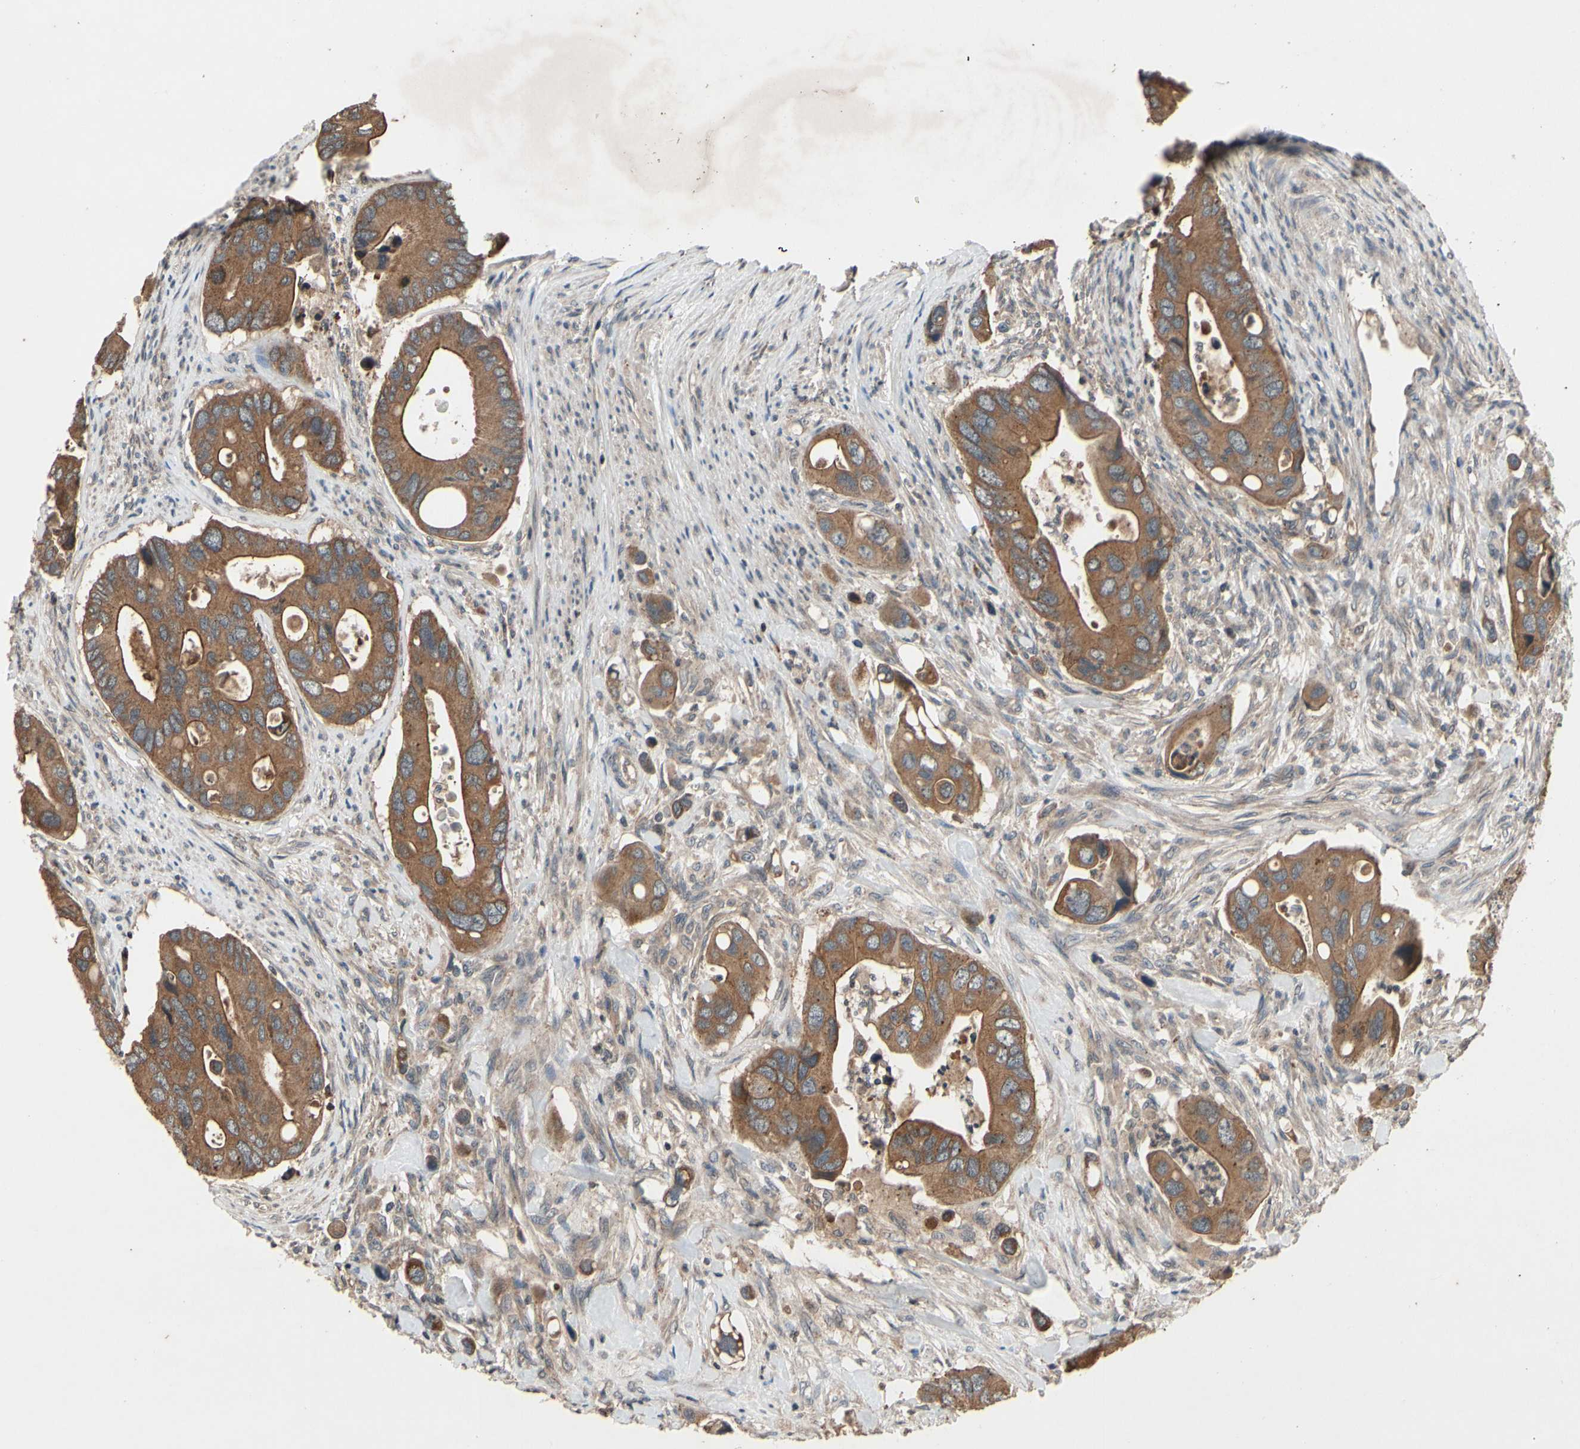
{"staining": {"intensity": "moderate", "quantity": ">75%", "location": "cytoplasmic/membranous"}, "tissue": "colorectal cancer", "cell_type": "Tumor cells", "image_type": "cancer", "snomed": [{"axis": "morphology", "description": "Adenocarcinoma, NOS"}, {"axis": "topography", "description": "Rectum"}], "caption": "A brown stain shows moderate cytoplasmic/membranous positivity of a protein in human colorectal cancer tumor cells. Immunohistochemistry stains the protein in brown and the nuclei are stained blue.", "gene": "MBTPS2", "patient": {"sex": "female", "age": 57}}